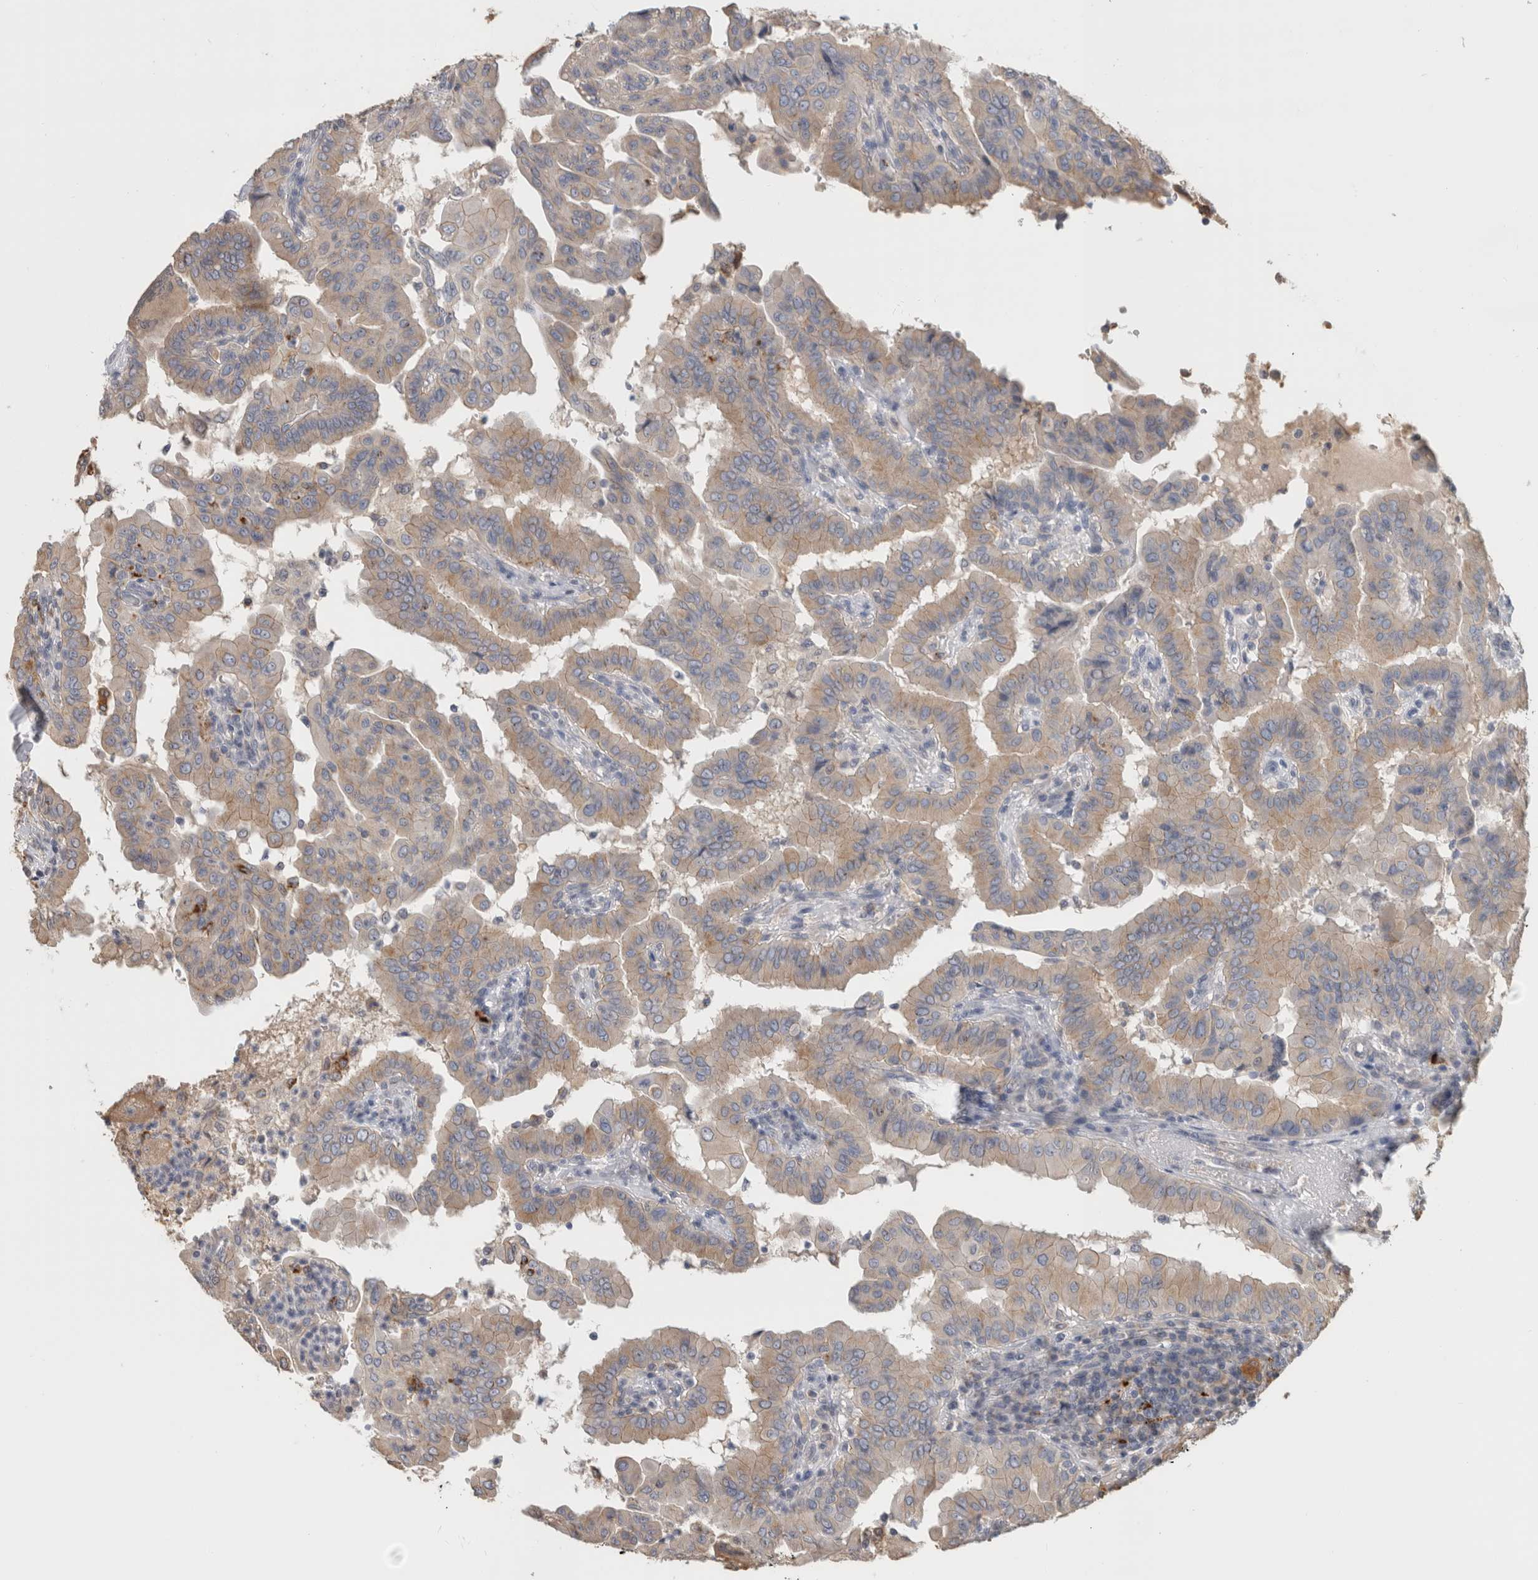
{"staining": {"intensity": "weak", "quantity": ">75%", "location": "cytoplasmic/membranous"}, "tissue": "thyroid cancer", "cell_type": "Tumor cells", "image_type": "cancer", "snomed": [{"axis": "morphology", "description": "Papillary adenocarcinoma, NOS"}, {"axis": "topography", "description": "Thyroid gland"}], "caption": "Immunohistochemical staining of thyroid papillary adenocarcinoma reveals low levels of weak cytoplasmic/membranous staining in about >75% of tumor cells.", "gene": "CLIP1", "patient": {"sex": "male", "age": 33}}